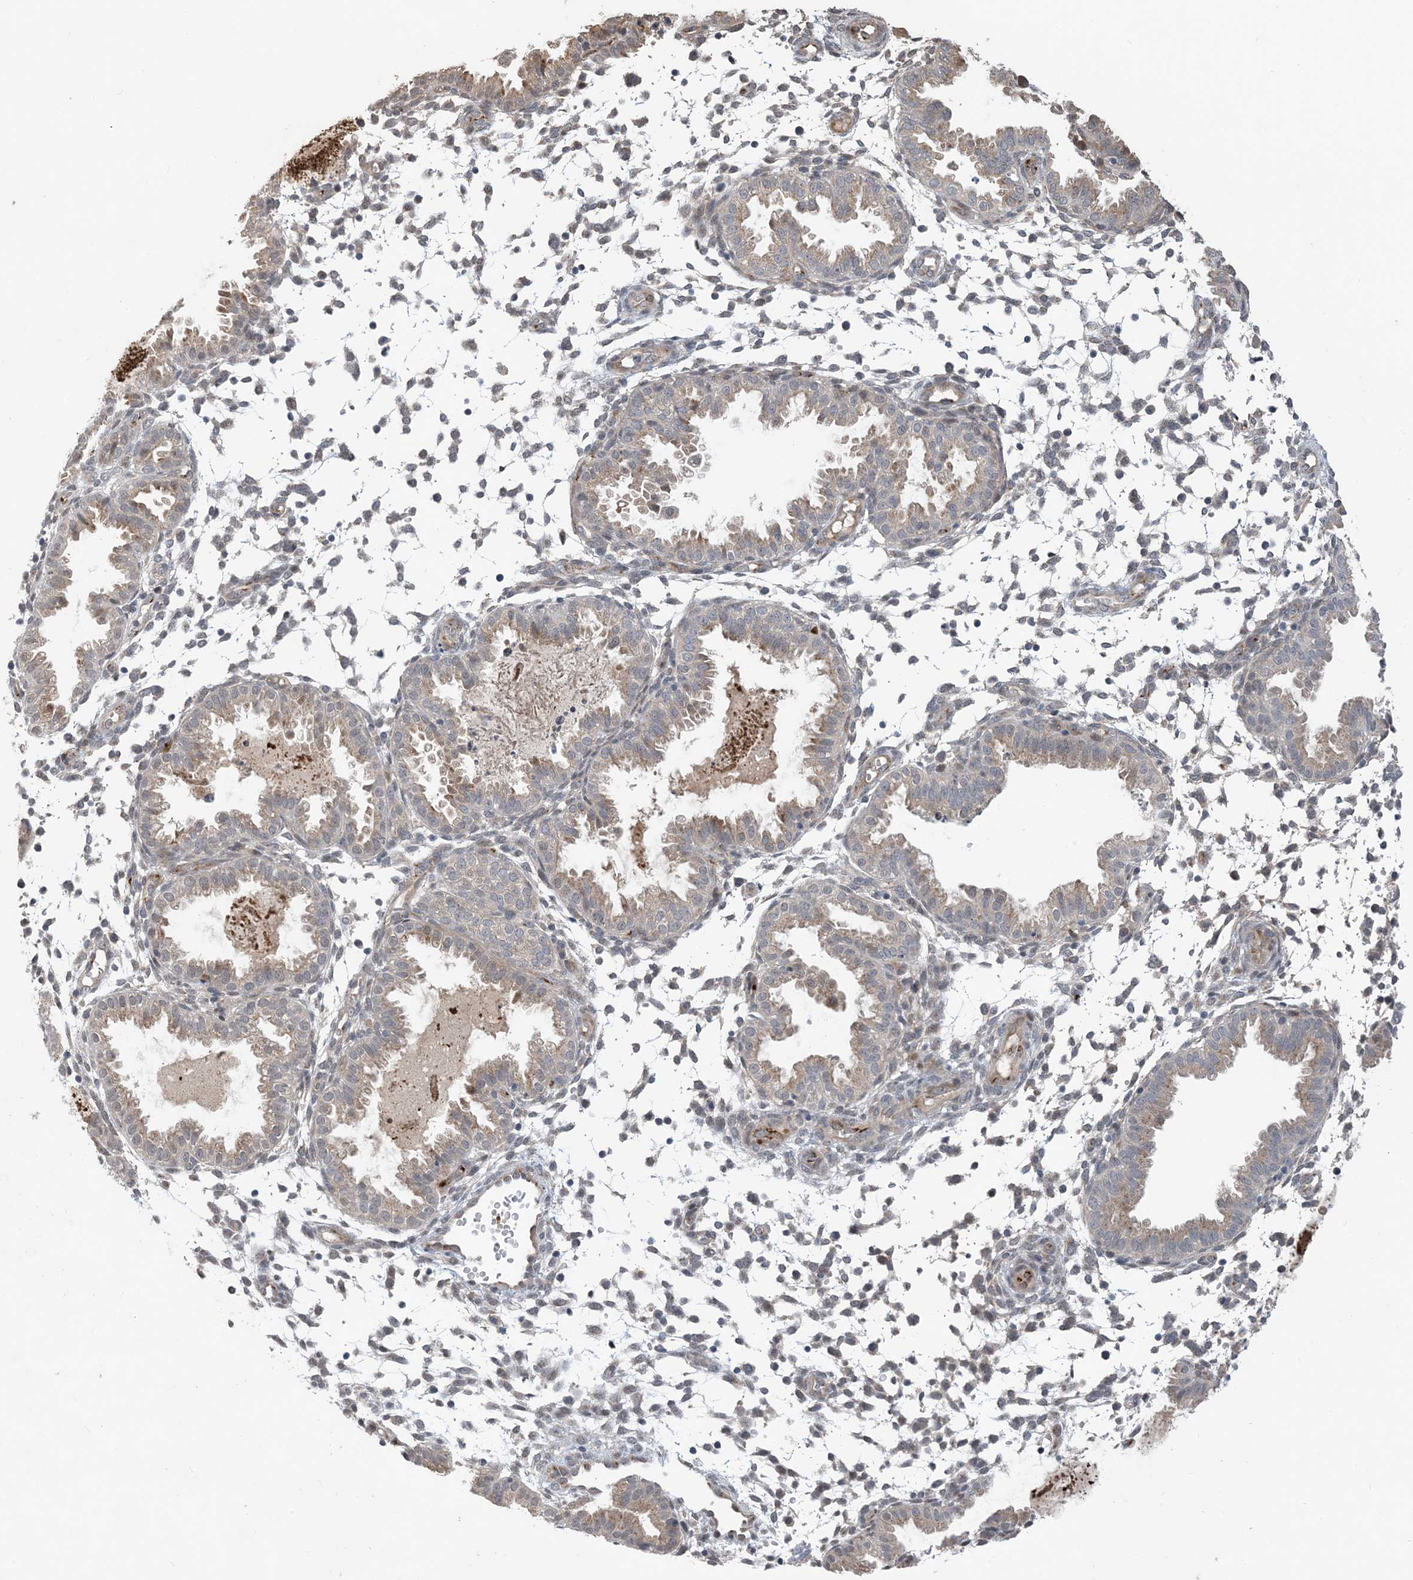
{"staining": {"intensity": "weak", "quantity": "<25%", "location": "cytoplasmic/membranous"}, "tissue": "endometrium", "cell_type": "Cells in endometrial stroma", "image_type": "normal", "snomed": [{"axis": "morphology", "description": "Normal tissue, NOS"}, {"axis": "topography", "description": "Endometrium"}], "caption": "Protein analysis of benign endometrium reveals no significant expression in cells in endometrial stroma.", "gene": "TINAG", "patient": {"sex": "female", "age": 33}}